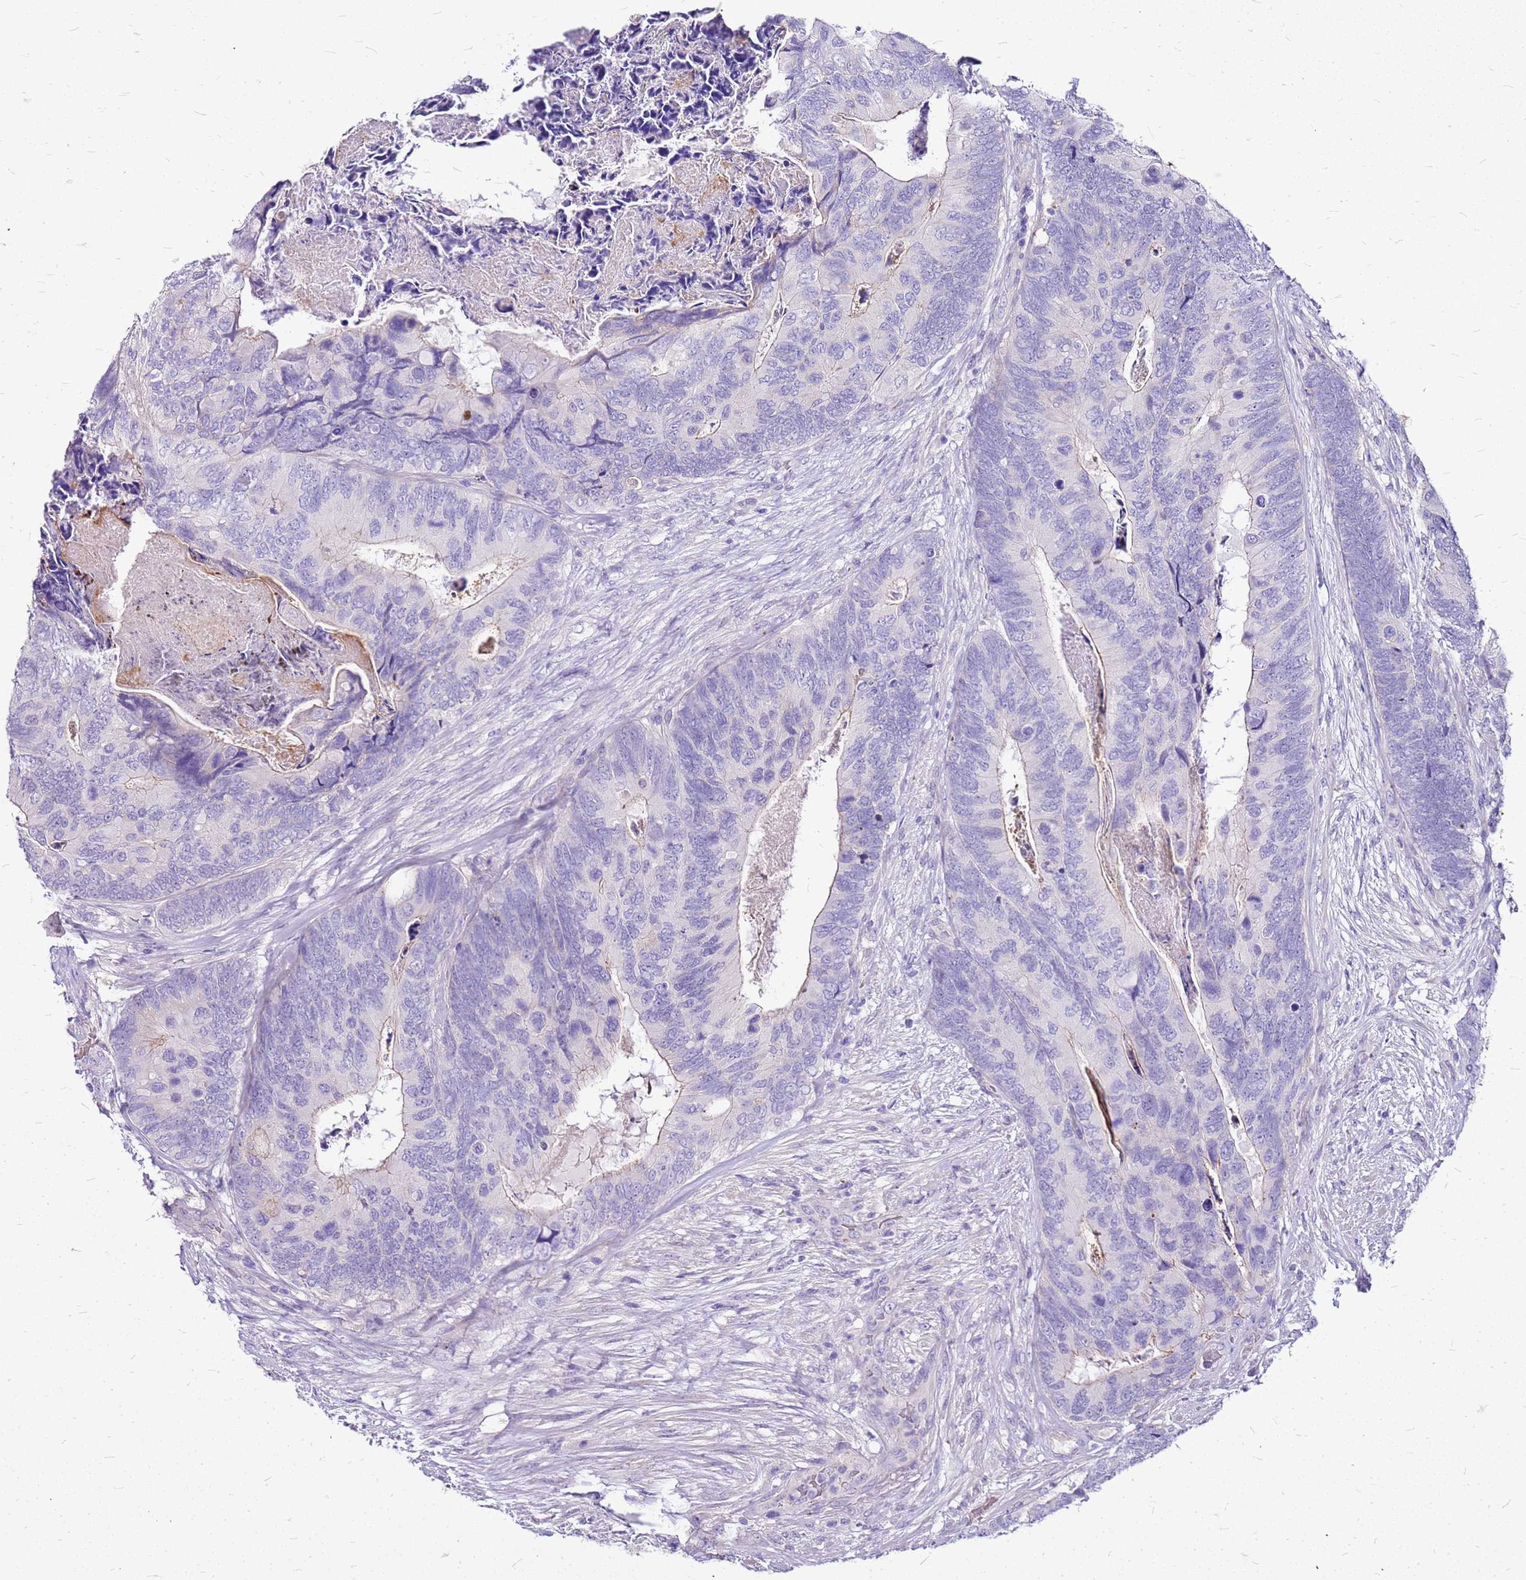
{"staining": {"intensity": "negative", "quantity": "none", "location": "none"}, "tissue": "colorectal cancer", "cell_type": "Tumor cells", "image_type": "cancer", "snomed": [{"axis": "morphology", "description": "Adenocarcinoma, NOS"}, {"axis": "topography", "description": "Colon"}], "caption": "The image demonstrates no staining of tumor cells in colorectal adenocarcinoma.", "gene": "DCDC2B", "patient": {"sex": "female", "age": 67}}